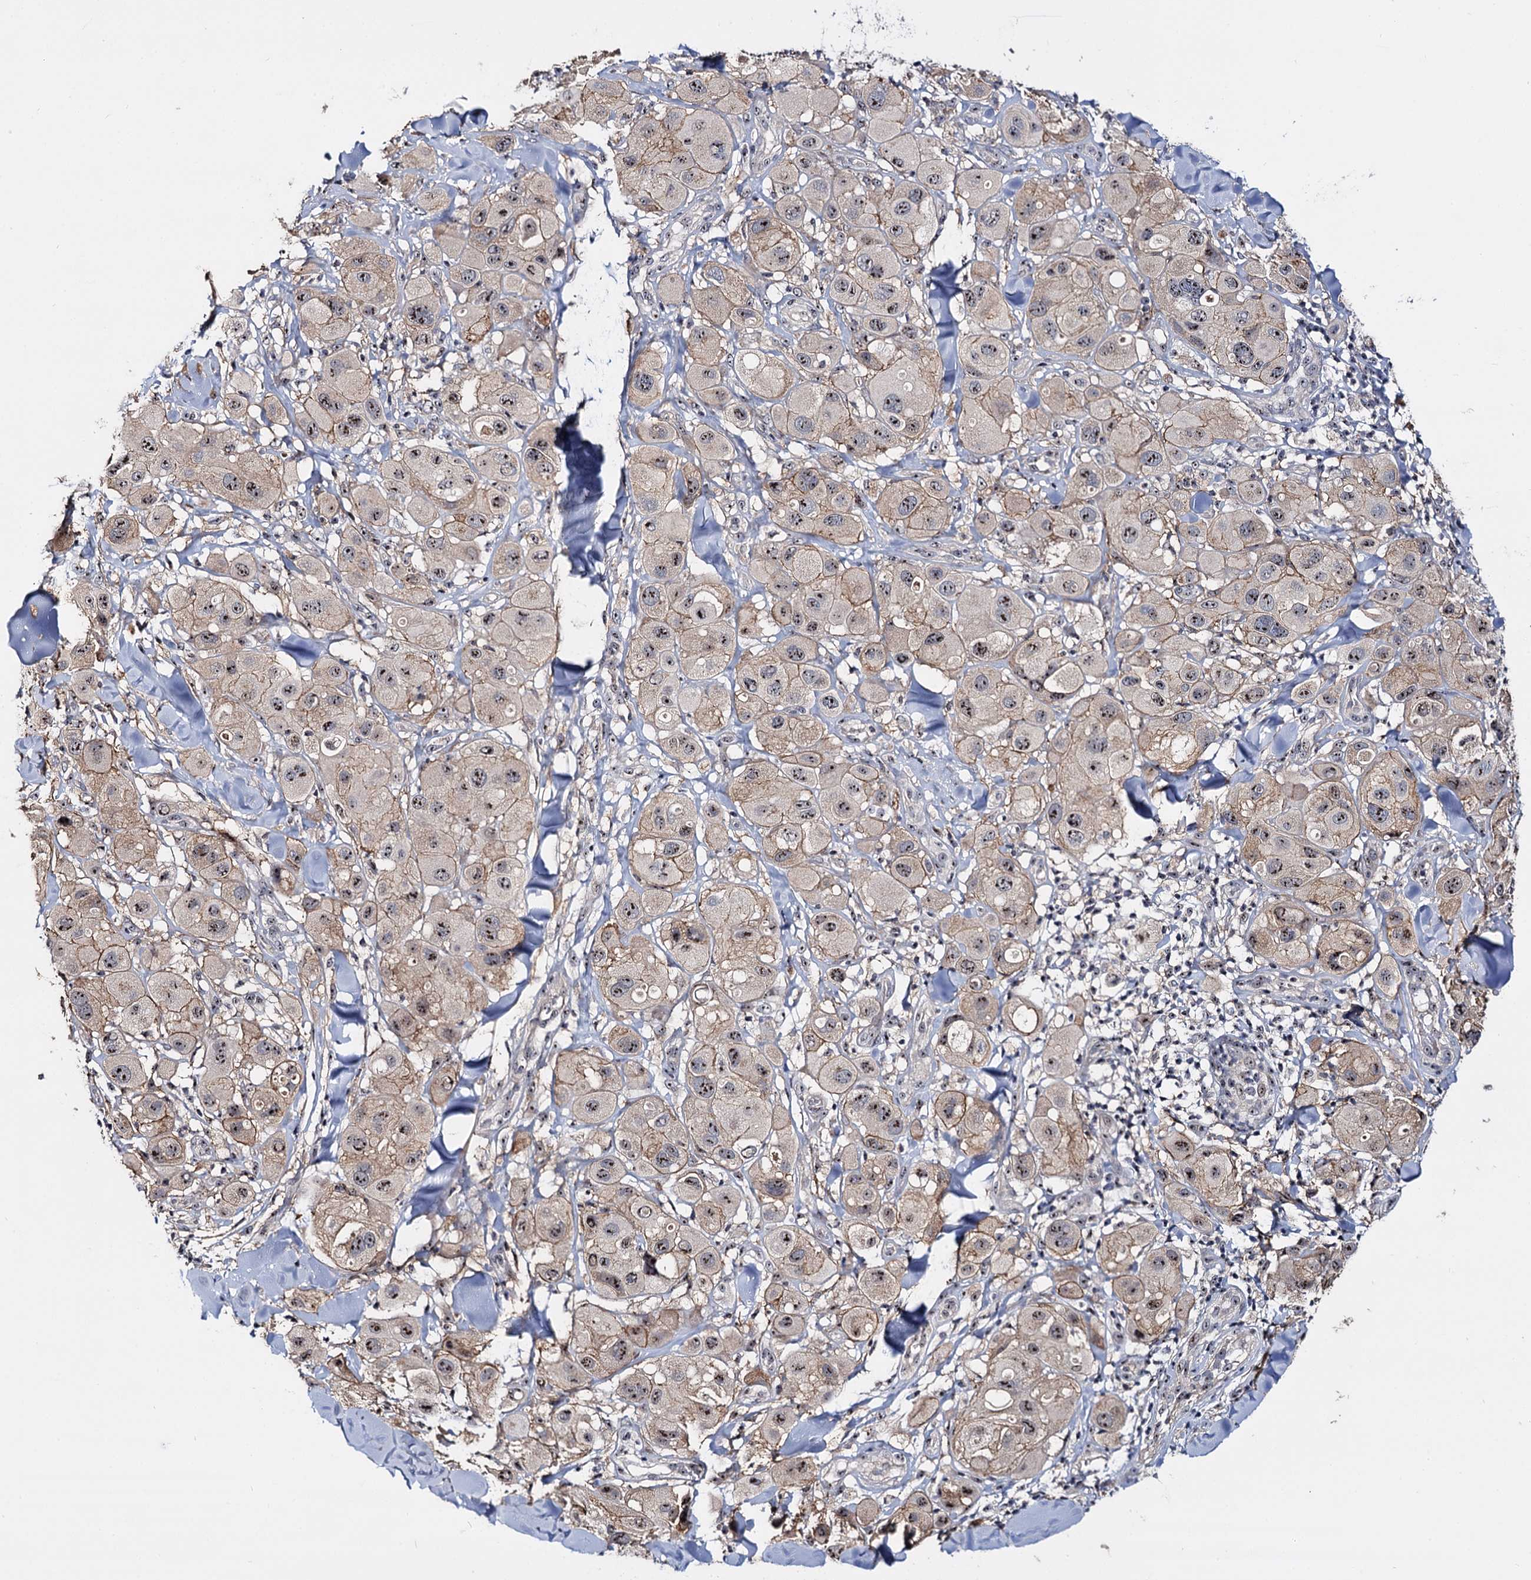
{"staining": {"intensity": "moderate", "quantity": ">75%", "location": "cytoplasmic/membranous,nuclear"}, "tissue": "melanoma", "cell_type": "Tumor cells", "image_type": "cancer", "snomed": [{"axis": "morphology", "description": "Malignant melanoma, Metastatic site"}, {"axis": "topography", "description": "Skin"}], "caption": "Human melanoma stained with a brown dye demonstrates moderate cytoplasmic/membranous and nuclear positive positivity in approximately >75% of tumor cells.", "gene": "SUPT20H", "patient": {"sex": "male", "age": 41}}